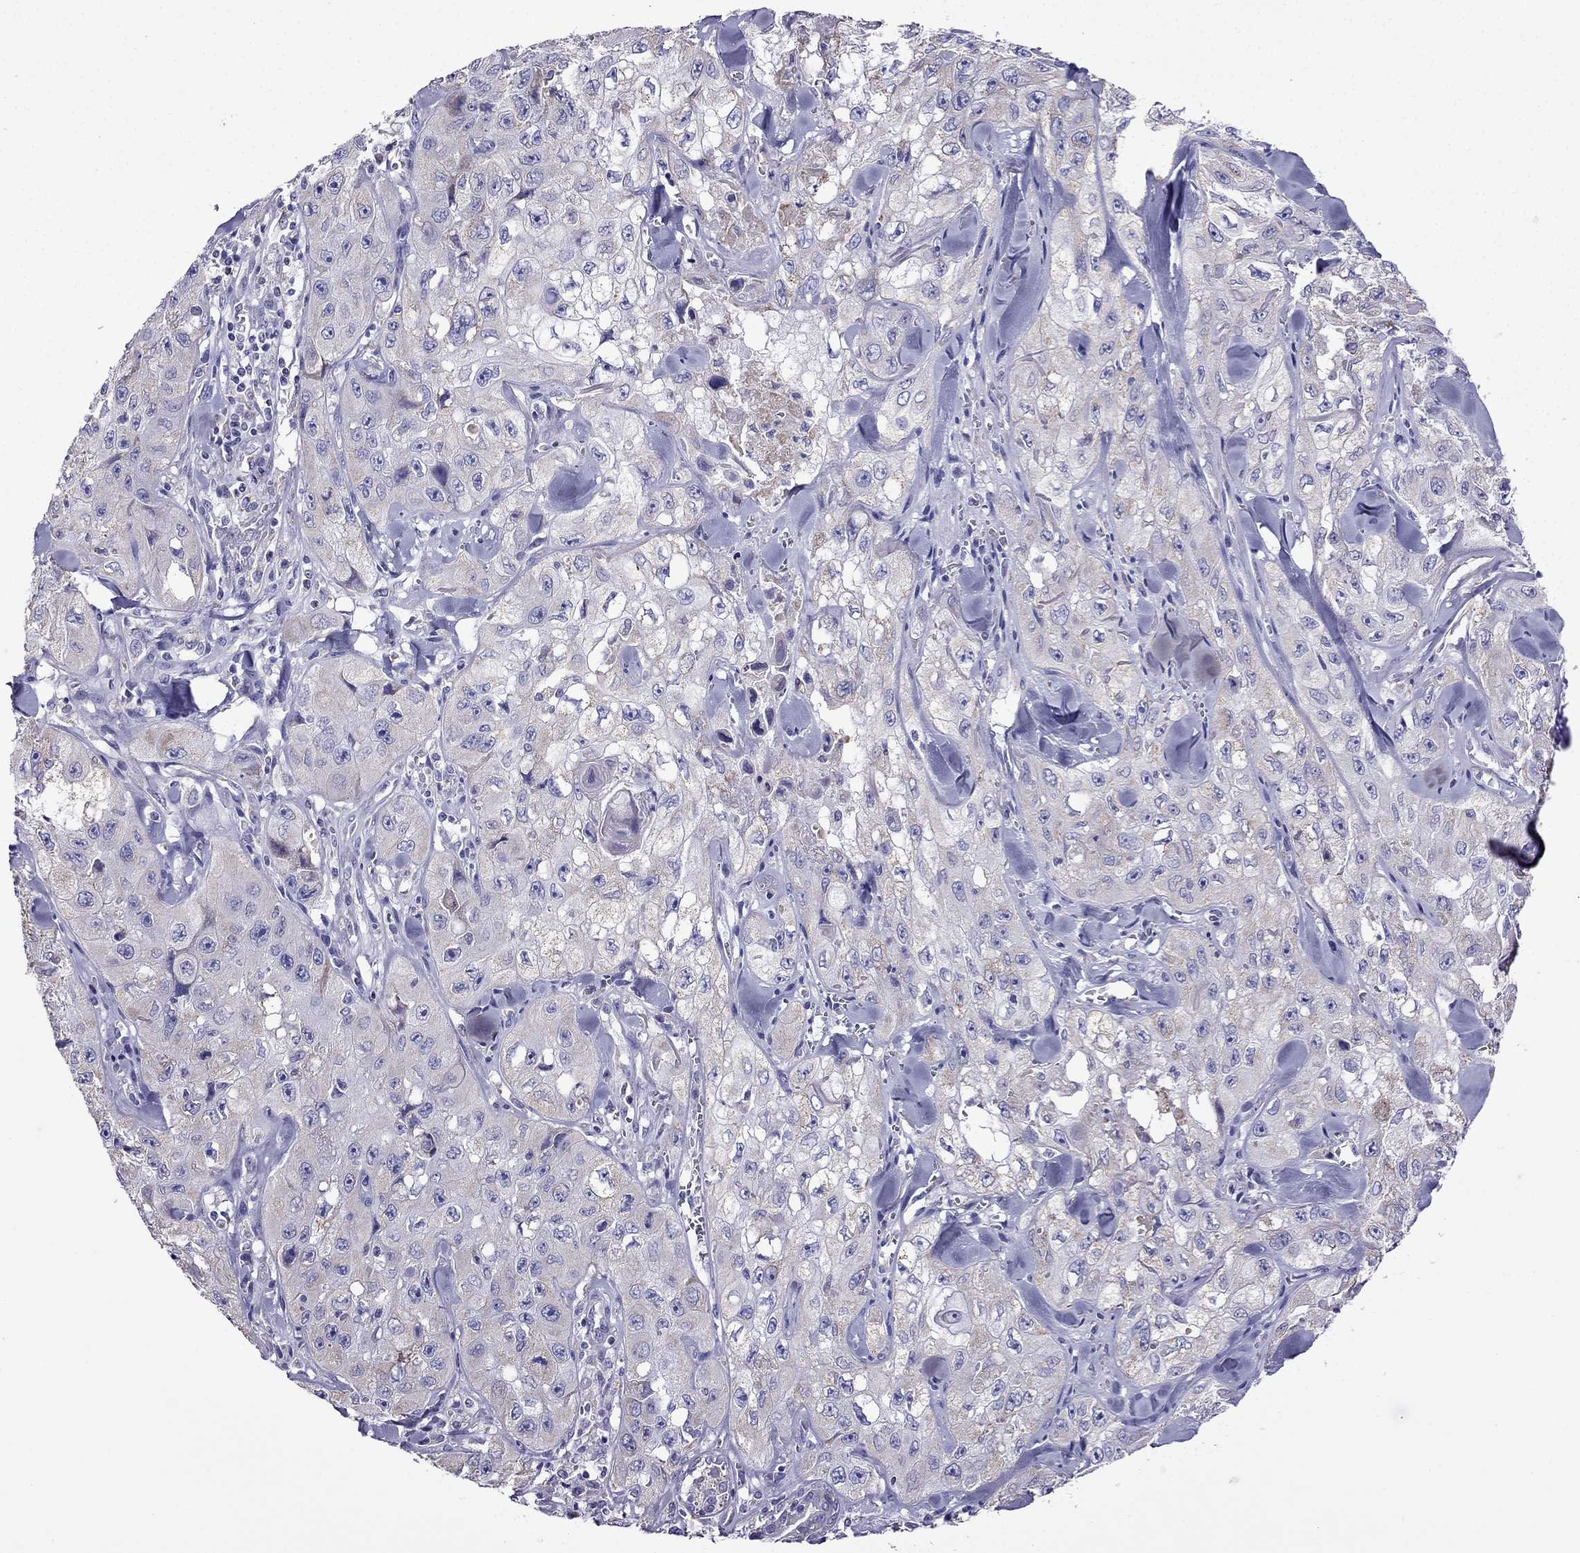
{"staining": {"intensity": "weak", "quantity": "25%-75%", "location": "cytoplasmic/membranous"}, "tissue": "skin cancer", "cell_type": "Tumor cells", "image_type": "cancer", "snomed": [{"axis": "morphology", "description": "Squamous cell carcinoma, NOS"}, {"axis": "topography", "description": "Skin"}, {"axis": "topography", "description": "Subcutis"}], "caption": "Protein analysis of skin squamous cell carcinoma tissue displays weak cytoplasmic/membranous expression in about 25%-75% of tumor cells. (IHC, brightfield microscopy, high magnification).", "gene": "DSC1", "patient": {"sex": "male", "age": 73}}